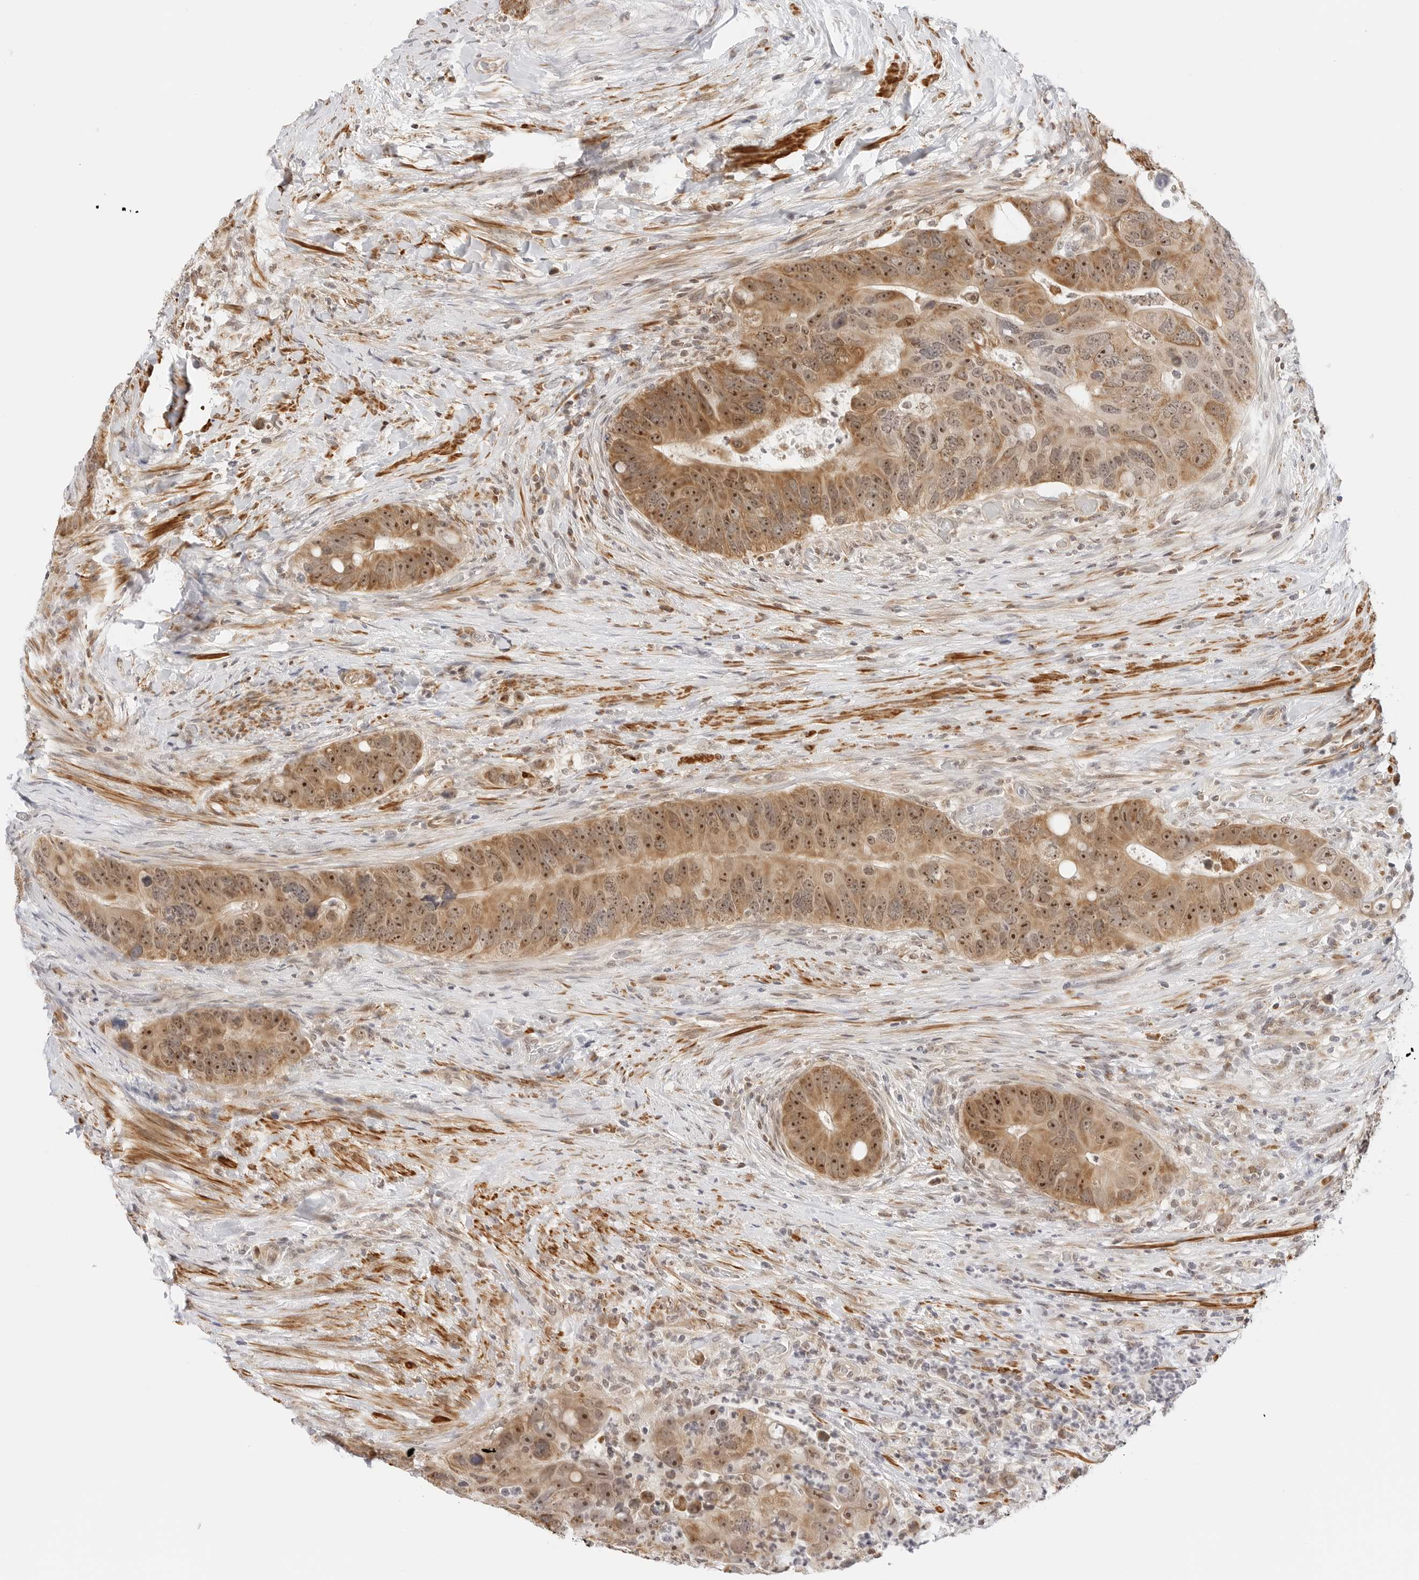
{"staining": {"intensity": "moderate", "quantity": ">75%", "location": "cytoplasmic/membranous,nuclear"}, "tissue": "colorectal cancer", "cell_type": "Tumor cells", "image_type": "cancer", "snomed": [{"axis": "morphology", "description": "Adenocarcinoma, NOS"}, {"axis": "topography", "description": "Rectum"}], "caption": "DAB immunohistochemical staining of human colorectal cancer (adenocarcinoma) reveals moderate cytoplasmic/membranous and nuclear protein staining in approximately >75% of tumor cells.", "gene": "GORAB", "patient": {"sex": "male", "age": 59}}